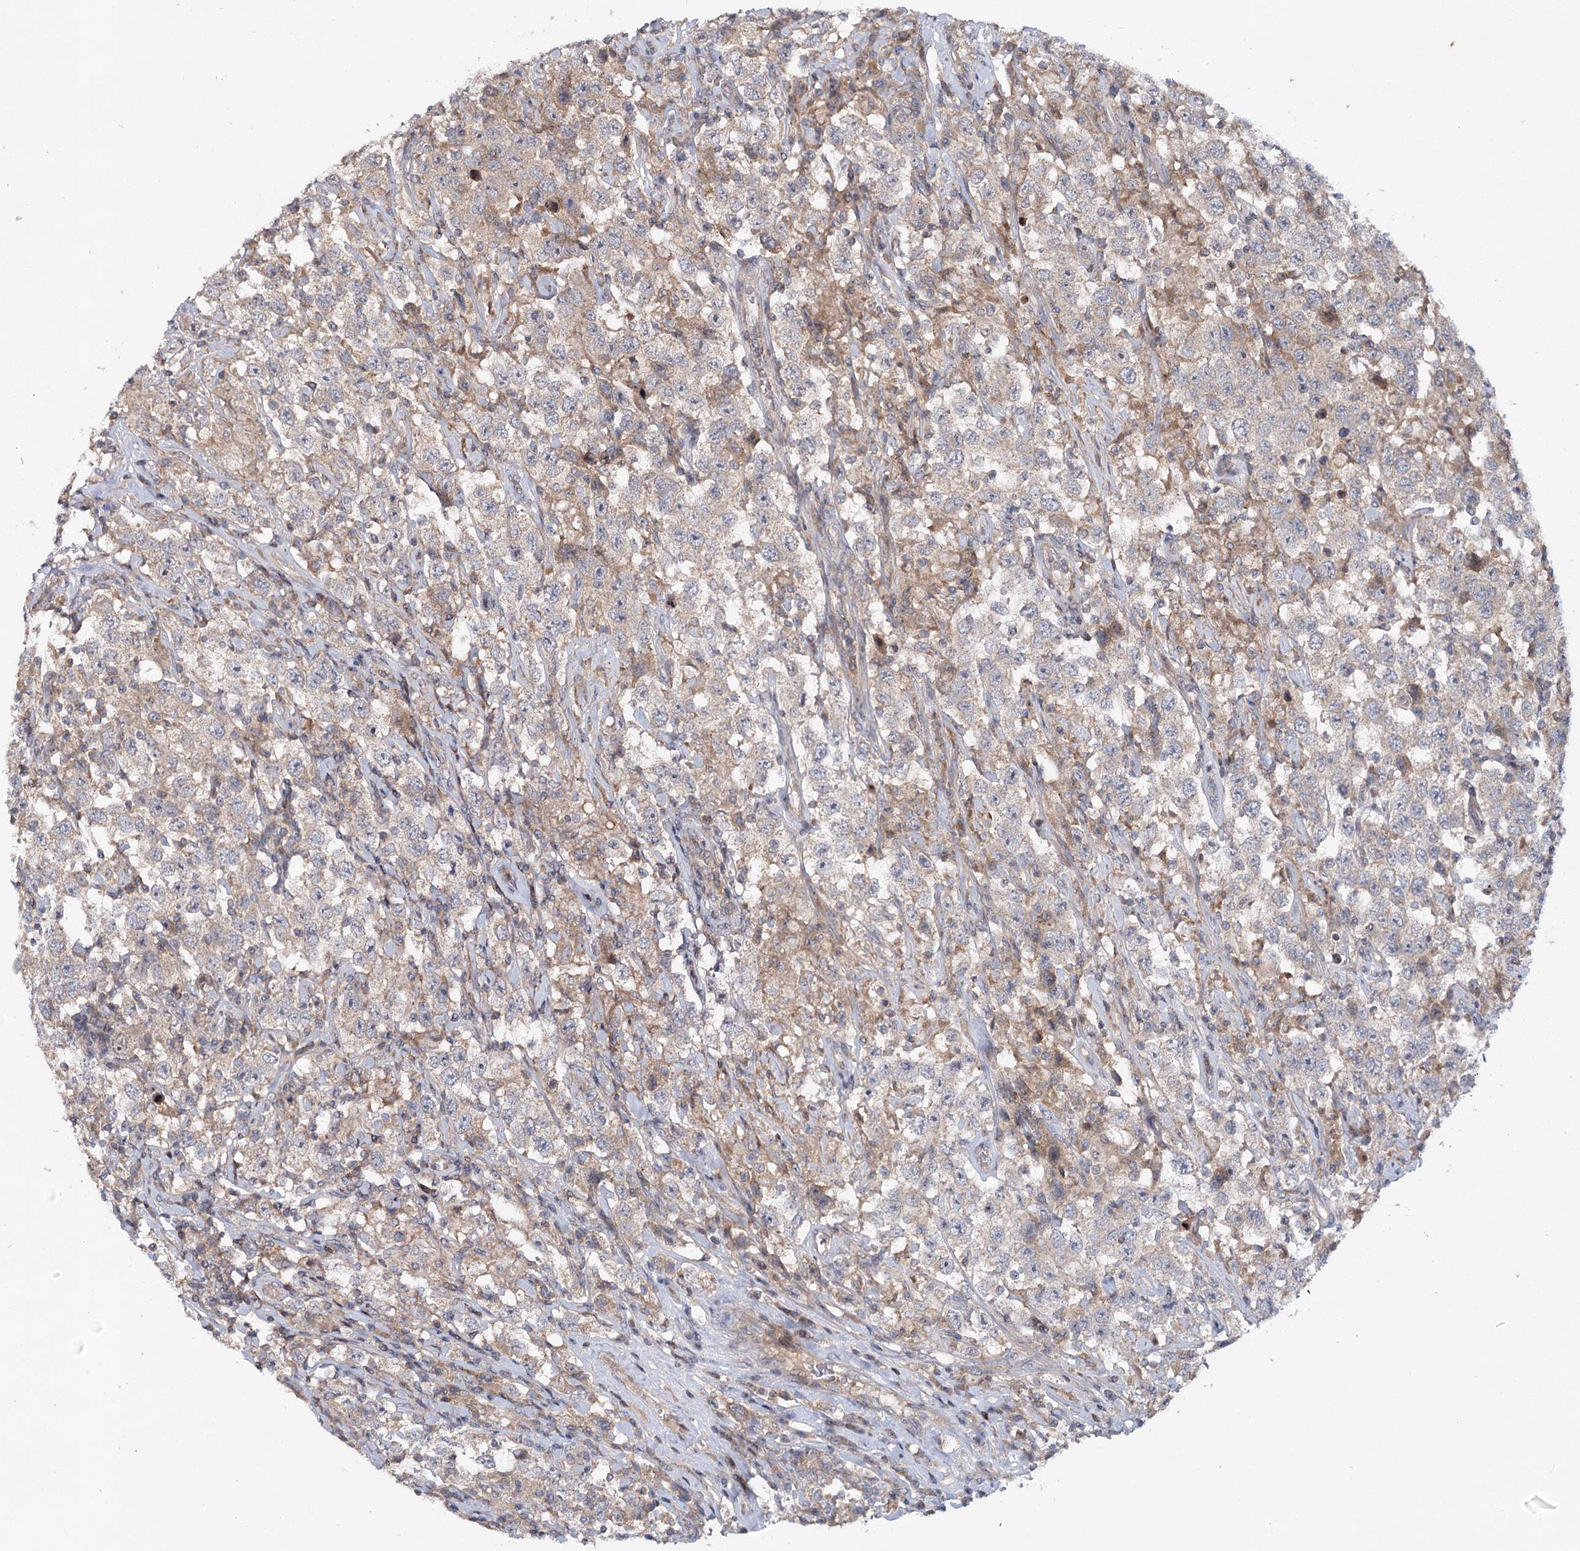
{"staining": {"intensity": "weak", "quantity": "25%-75%", "location": "cytoplasmic/membranous"}, "tissue": "testis cancer", "cell_type": "Tumor cells", "image_type": "cancer", "snomed": [{"axis": "morphology", "description": "Seminoma, NOS"}, {"axis": "topography", "description": "Testis"}], "caption": "Immunohistochemical staining of human testis seminoma exhibits weak cytoplasmic/membranous protein positivity in approximately 25%-75% of tumor cells. Using DAB (3,3'-diaminobenzidine) (brown) and hematoxylin (blue) stains, captured at high magnification using brightfield microscopy.", "gene": "MAP3K13", "patient": {"sex": "male", "age": 41}}